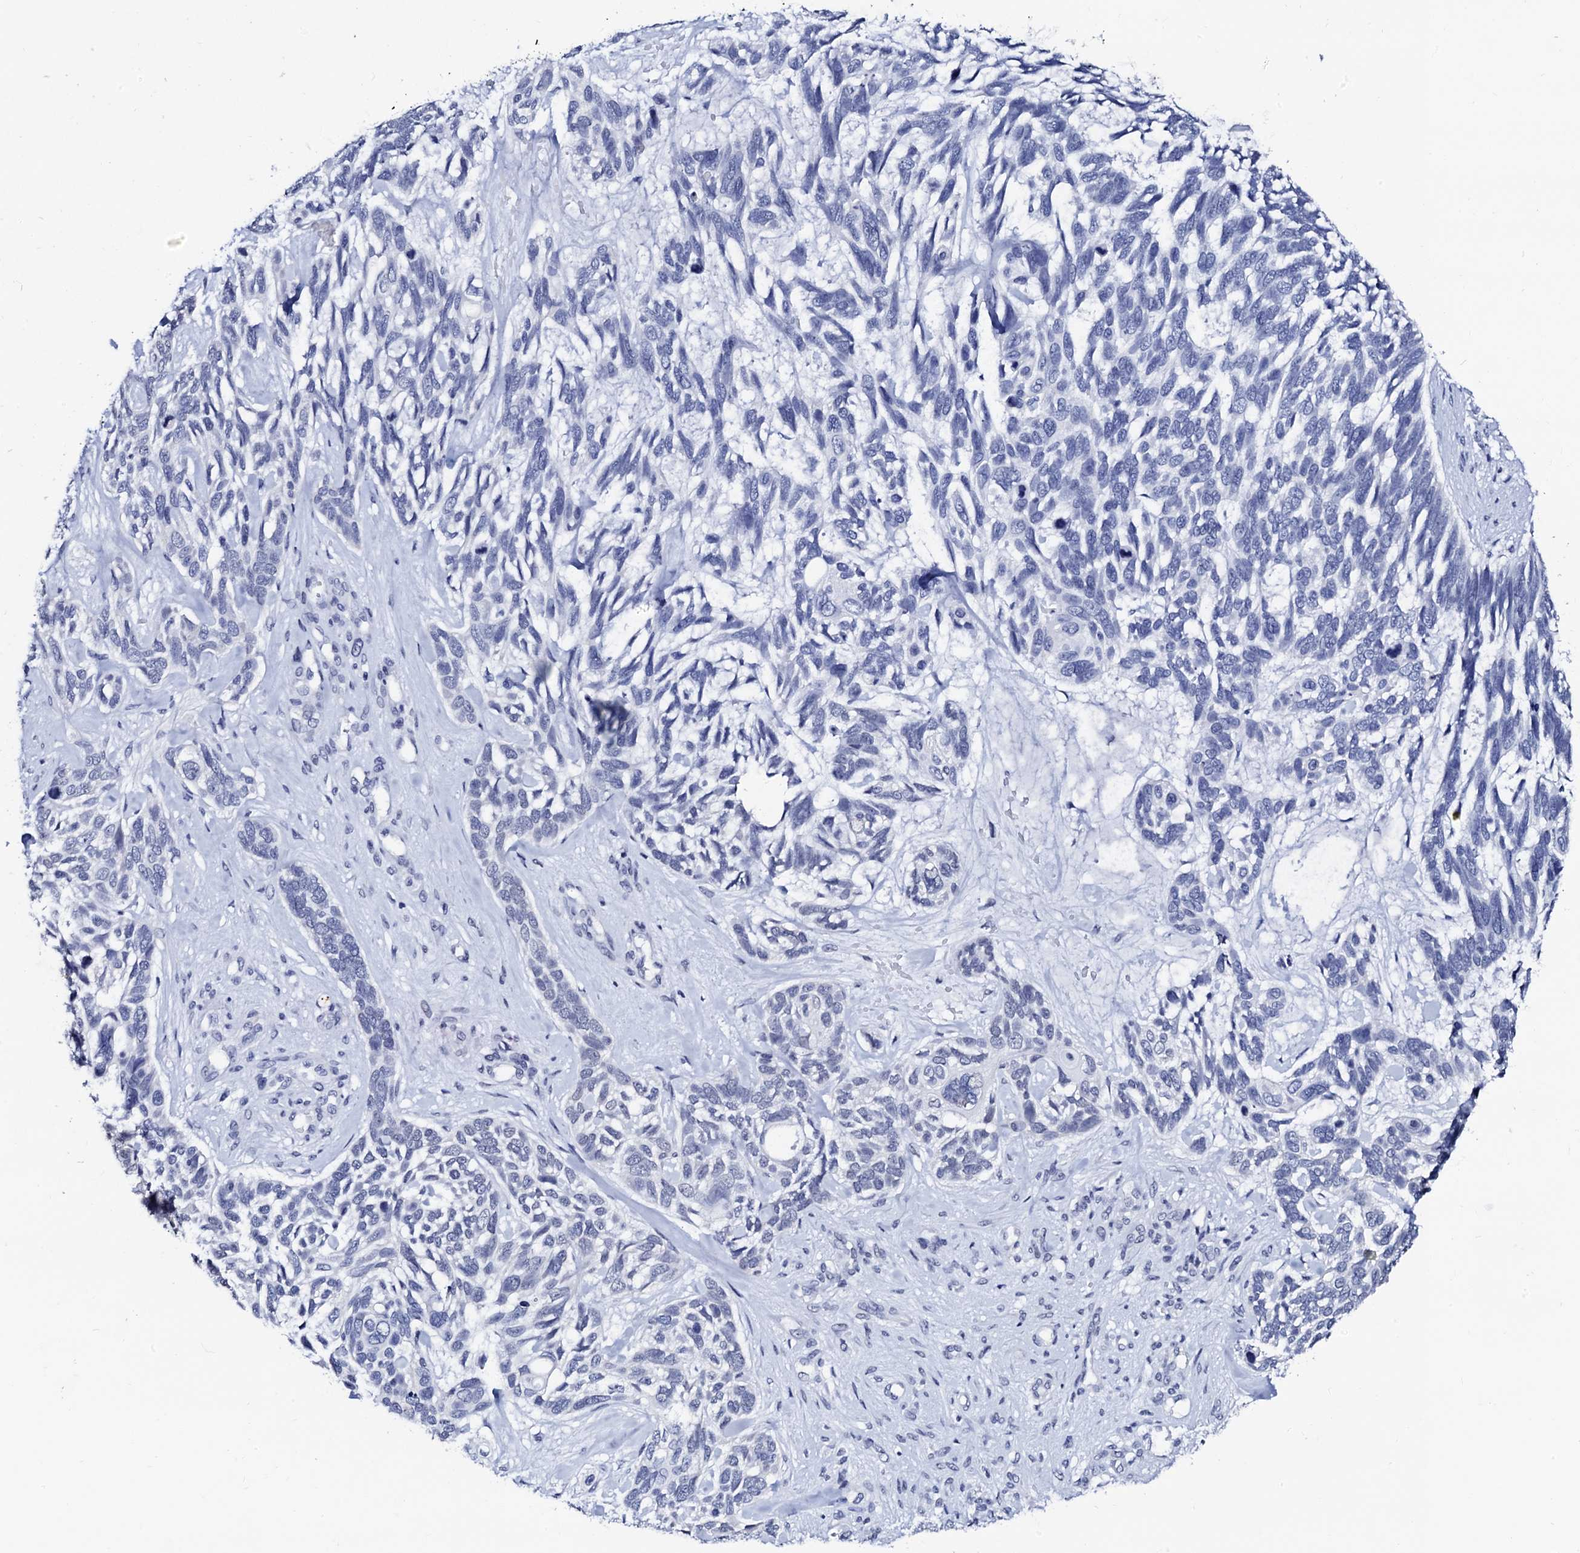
{"staining": {"intensity": "negative", "quantity": "none", "location": "none"}, "tissue": "skin cancer", "cell_type": "Tumor cells", "image_type": "cancer", "snomed": [{"axis": "morphology", "description": "Basal cell carcinoma"}, {"axis": "topography", "description": "Skin"}], "caption": "Immunohistochemistry (IHC) image of human skin cancer (basal cell carcinoma) stained for a protein (brown), which reveals no expression in tumor cells.", "gene": "SPATA19", "patient": {"sex": "male", "age": 88}}